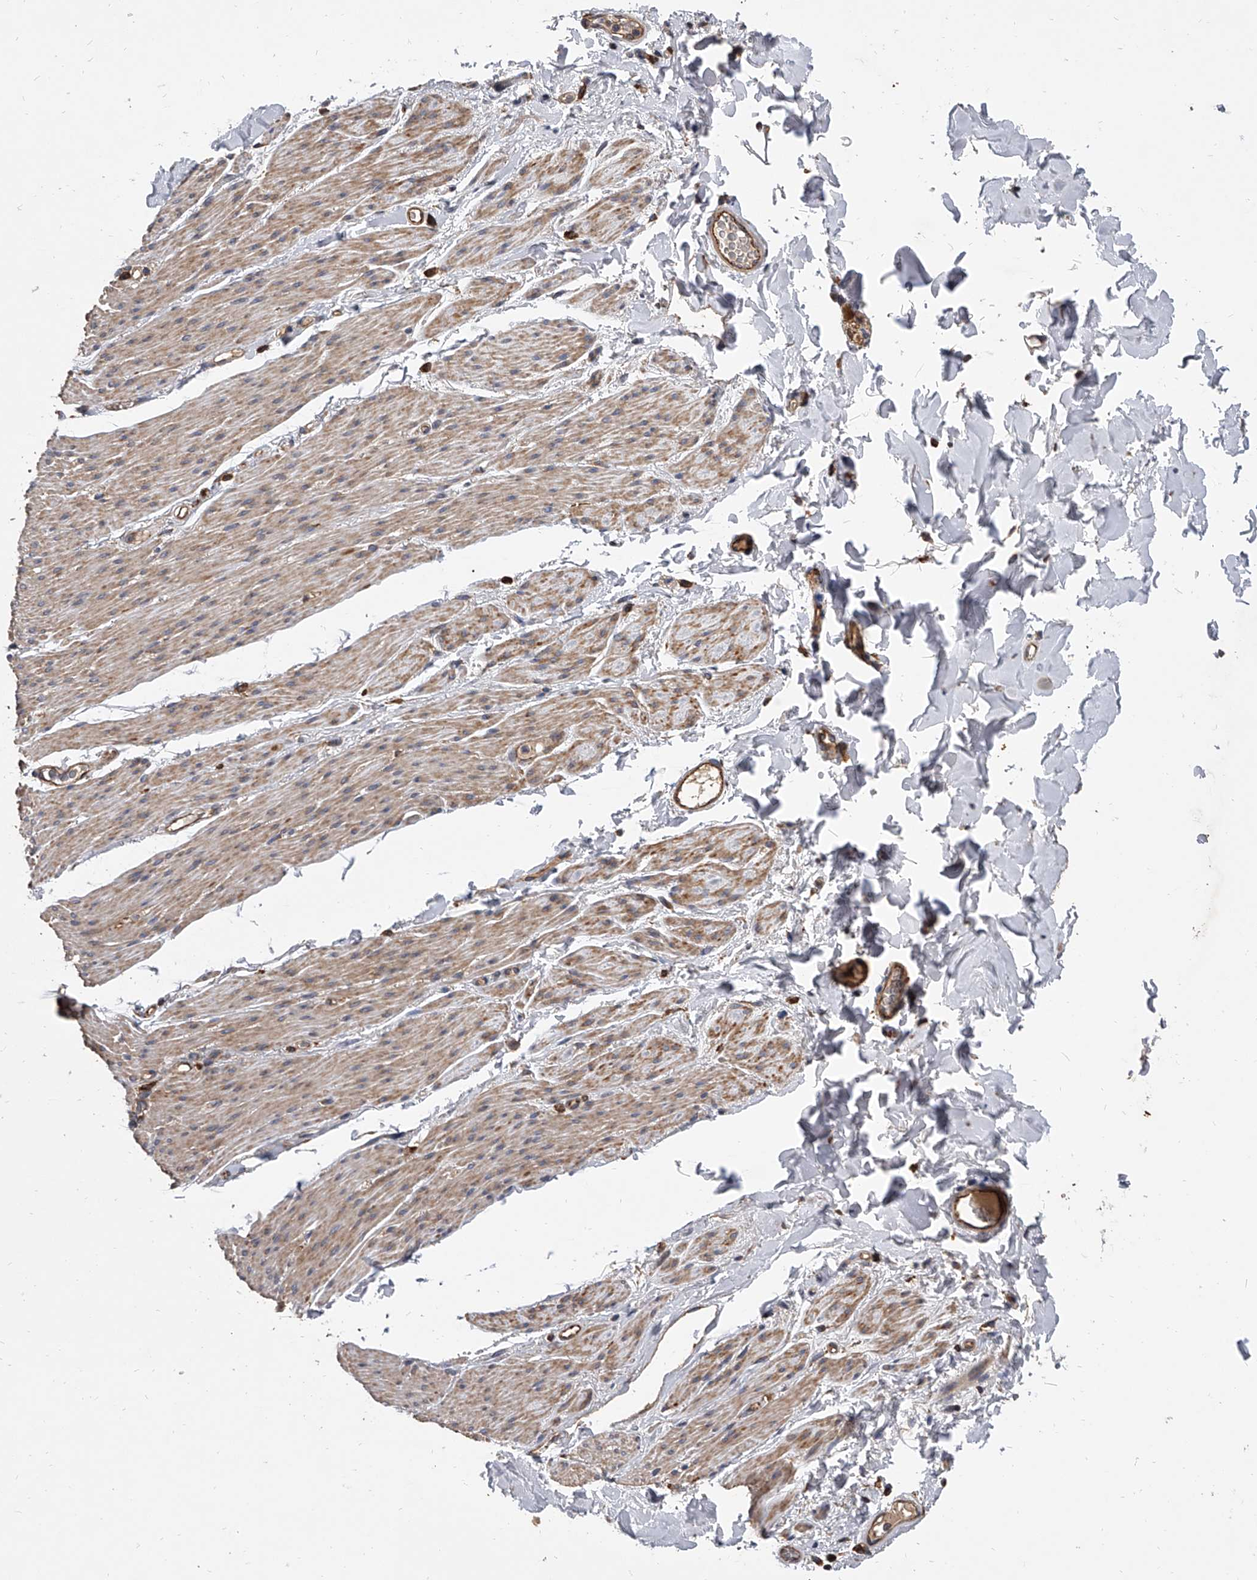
{"staining": {"intensity": "weak", "quantity": "25%-75%", "location": "cytoplasmic/membranous"}, "tissue": "smooth muscle", "cell_type": "Smooth muscle cells", "image_type": "normal", "snomed": [{"axis": "morphology", "description": "Normal tissue, NOS"}, {"axis": "topography", "description": "Colon"}, {"axis": "topography", "description": "Peripheral nerve tissue"}], "caption": "Brown immunohistochemical staining in benign human smooth muscle reveals weak cytoplasmic/membranous expression in approximately 25%-75% of smooth muscle cells.", "gene": "EXOC4", "patient": {"sex": "female", "age": 61}}